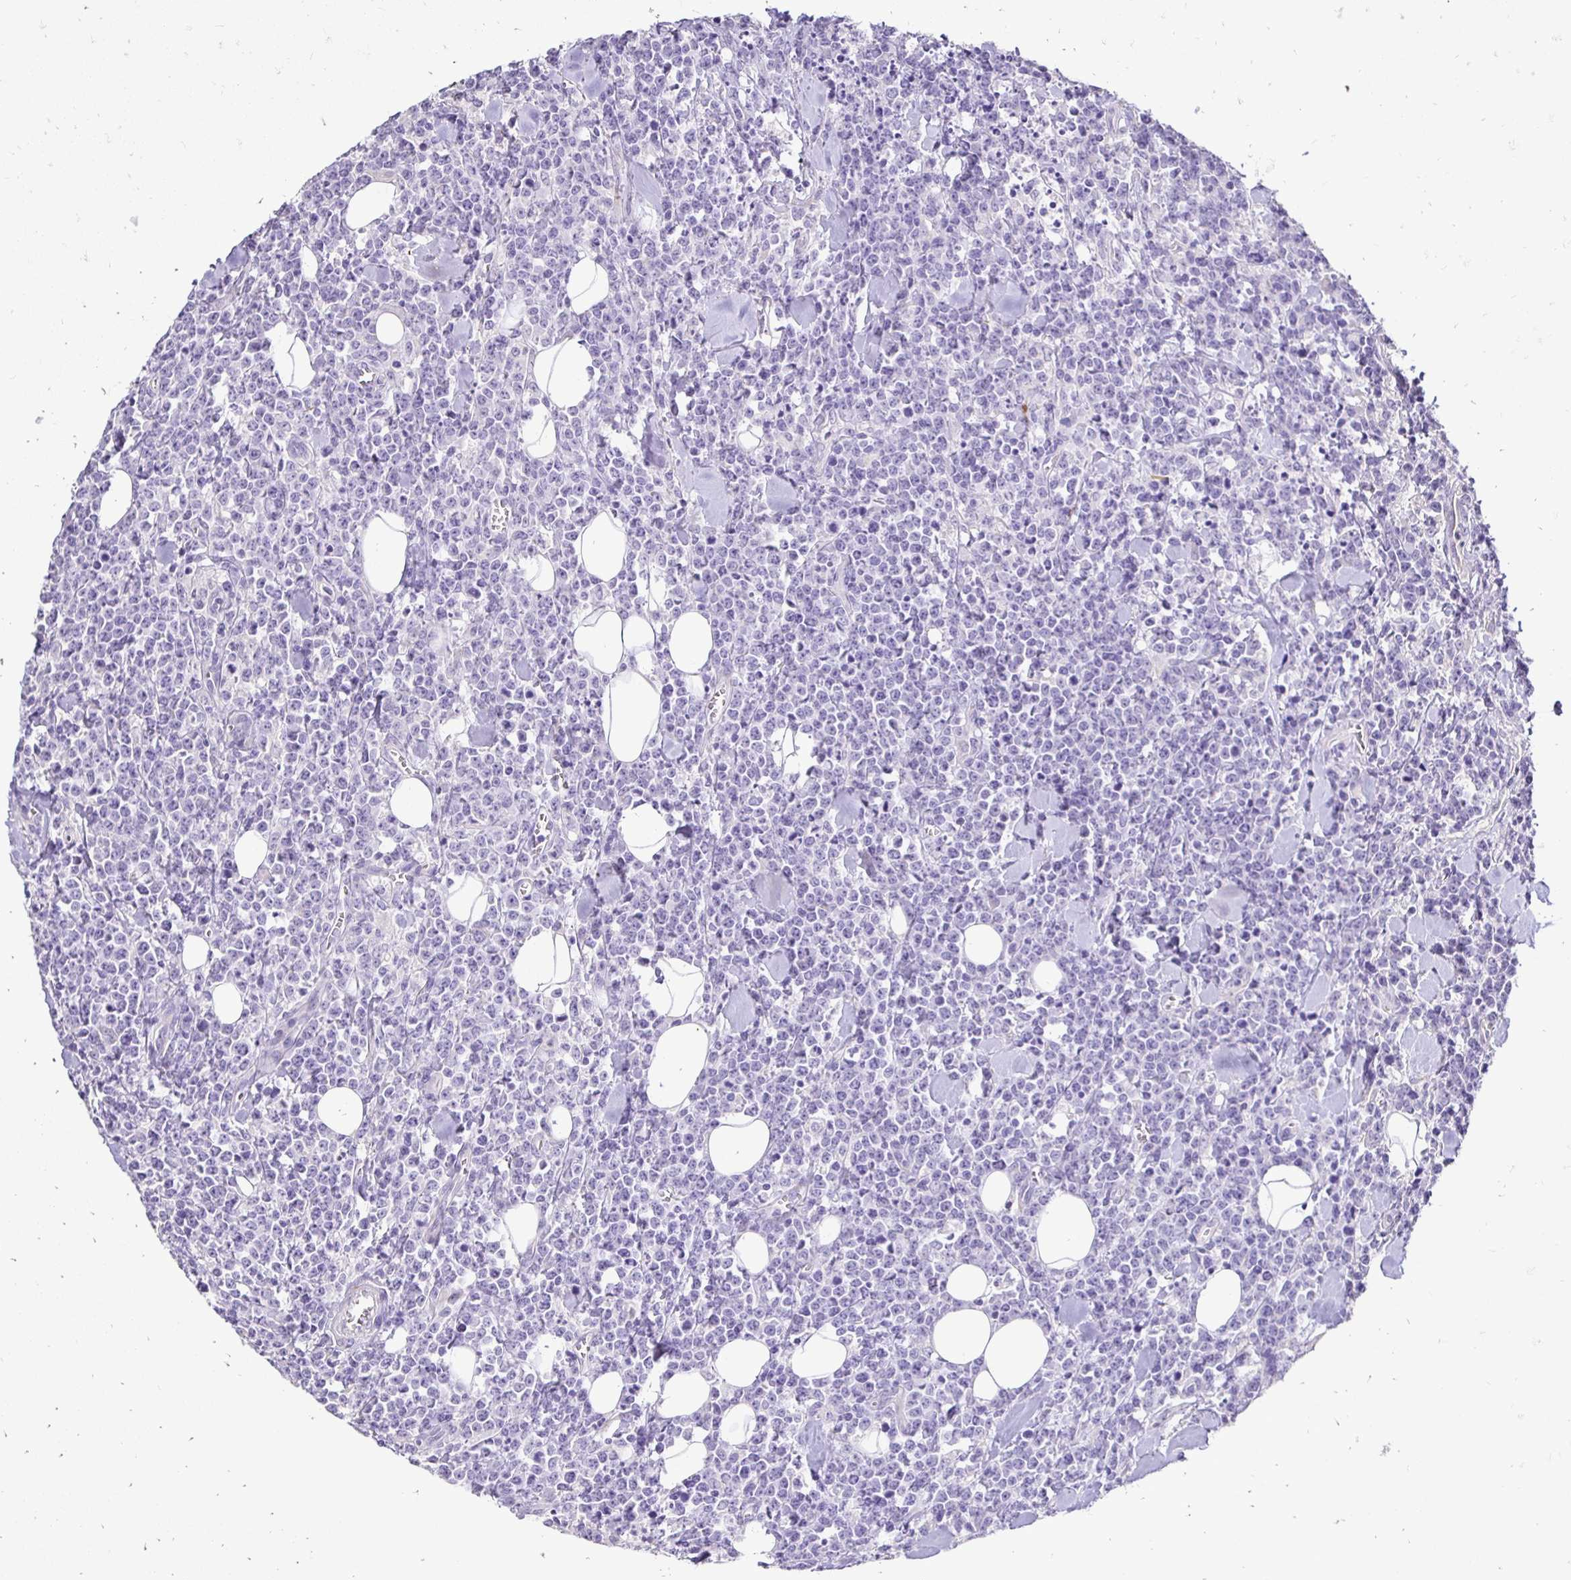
{"staining": {"intensity": "negative", "quantity": "none", "location": "none"}, "tissue": "lymphoma", "cell_type": "Tumor cells", "image_type": "cancer", "snomed": [{"axis": "morphology", "description": "Malignant lymphoma, non-Hodgkin's type, High grade"}, {"axis": "topography", "description": "Small intestine"}], "caption": "A micrograph of malignant lymphoma, non-Hodgkin's type (high-grade) stained for a protein displays no brown staining in tumor cells.", "gene": "TAF1D", "patient": {"sex": "female", "age": 56}}